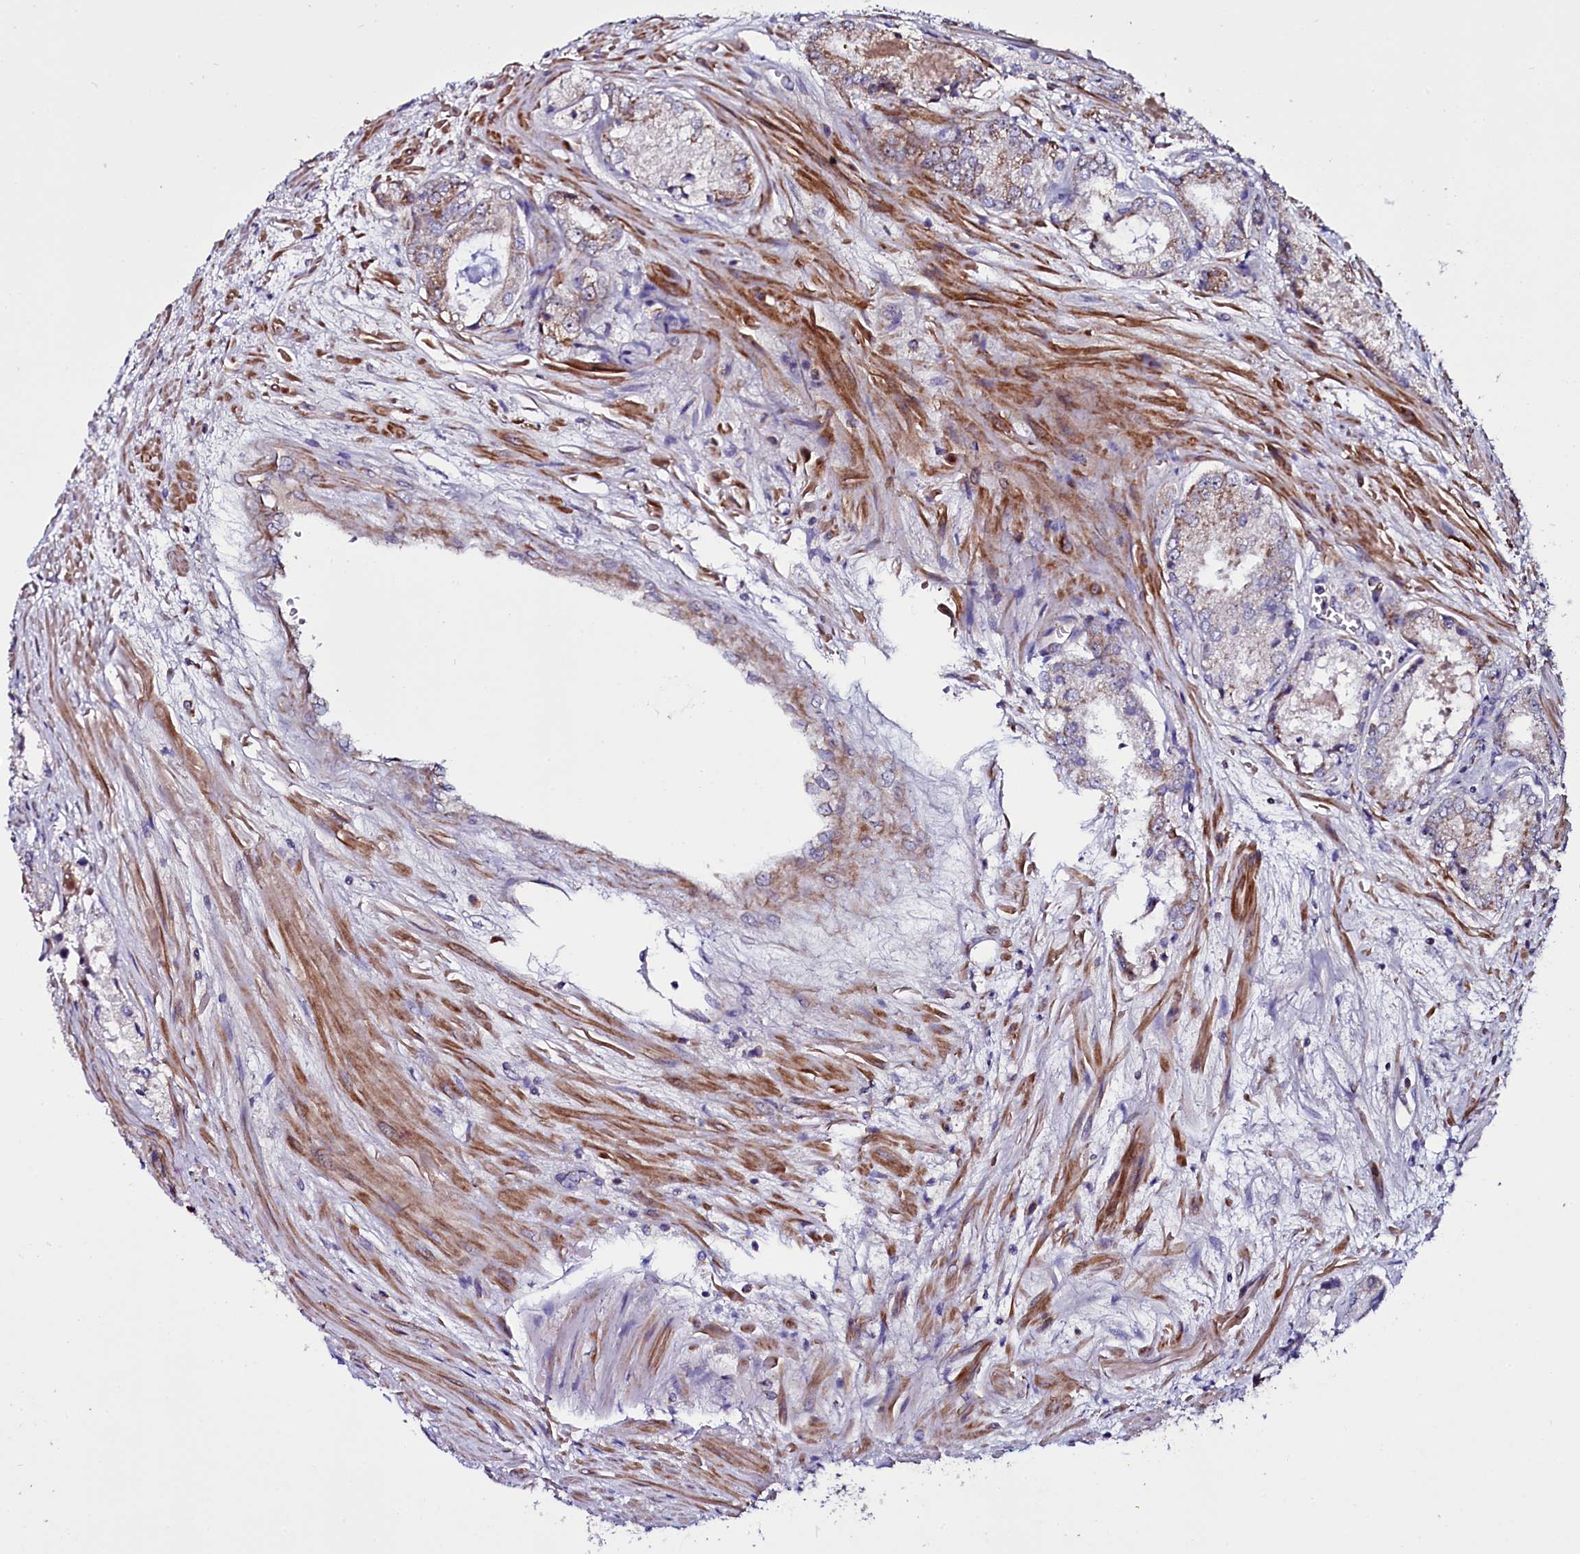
{"staining": {"intensity": "negative", "quantity": "none", "location": "none"}, "tissue": "prostate cancer", "cell_type": "Tumor cells", "image_type": "cancer", "snomed": [{"axis": "morphology", "description": "Adenocarcinoma, Low grade"}, {"axis": "topography", "description": "Prostate"}], "caption": "Protein analysis of prostate adenocarcinoma (low-grade) reveals no significant positivity in tumor cells.", "gene": "NAA80", "patient": {"sex": "male", "age": 68}}